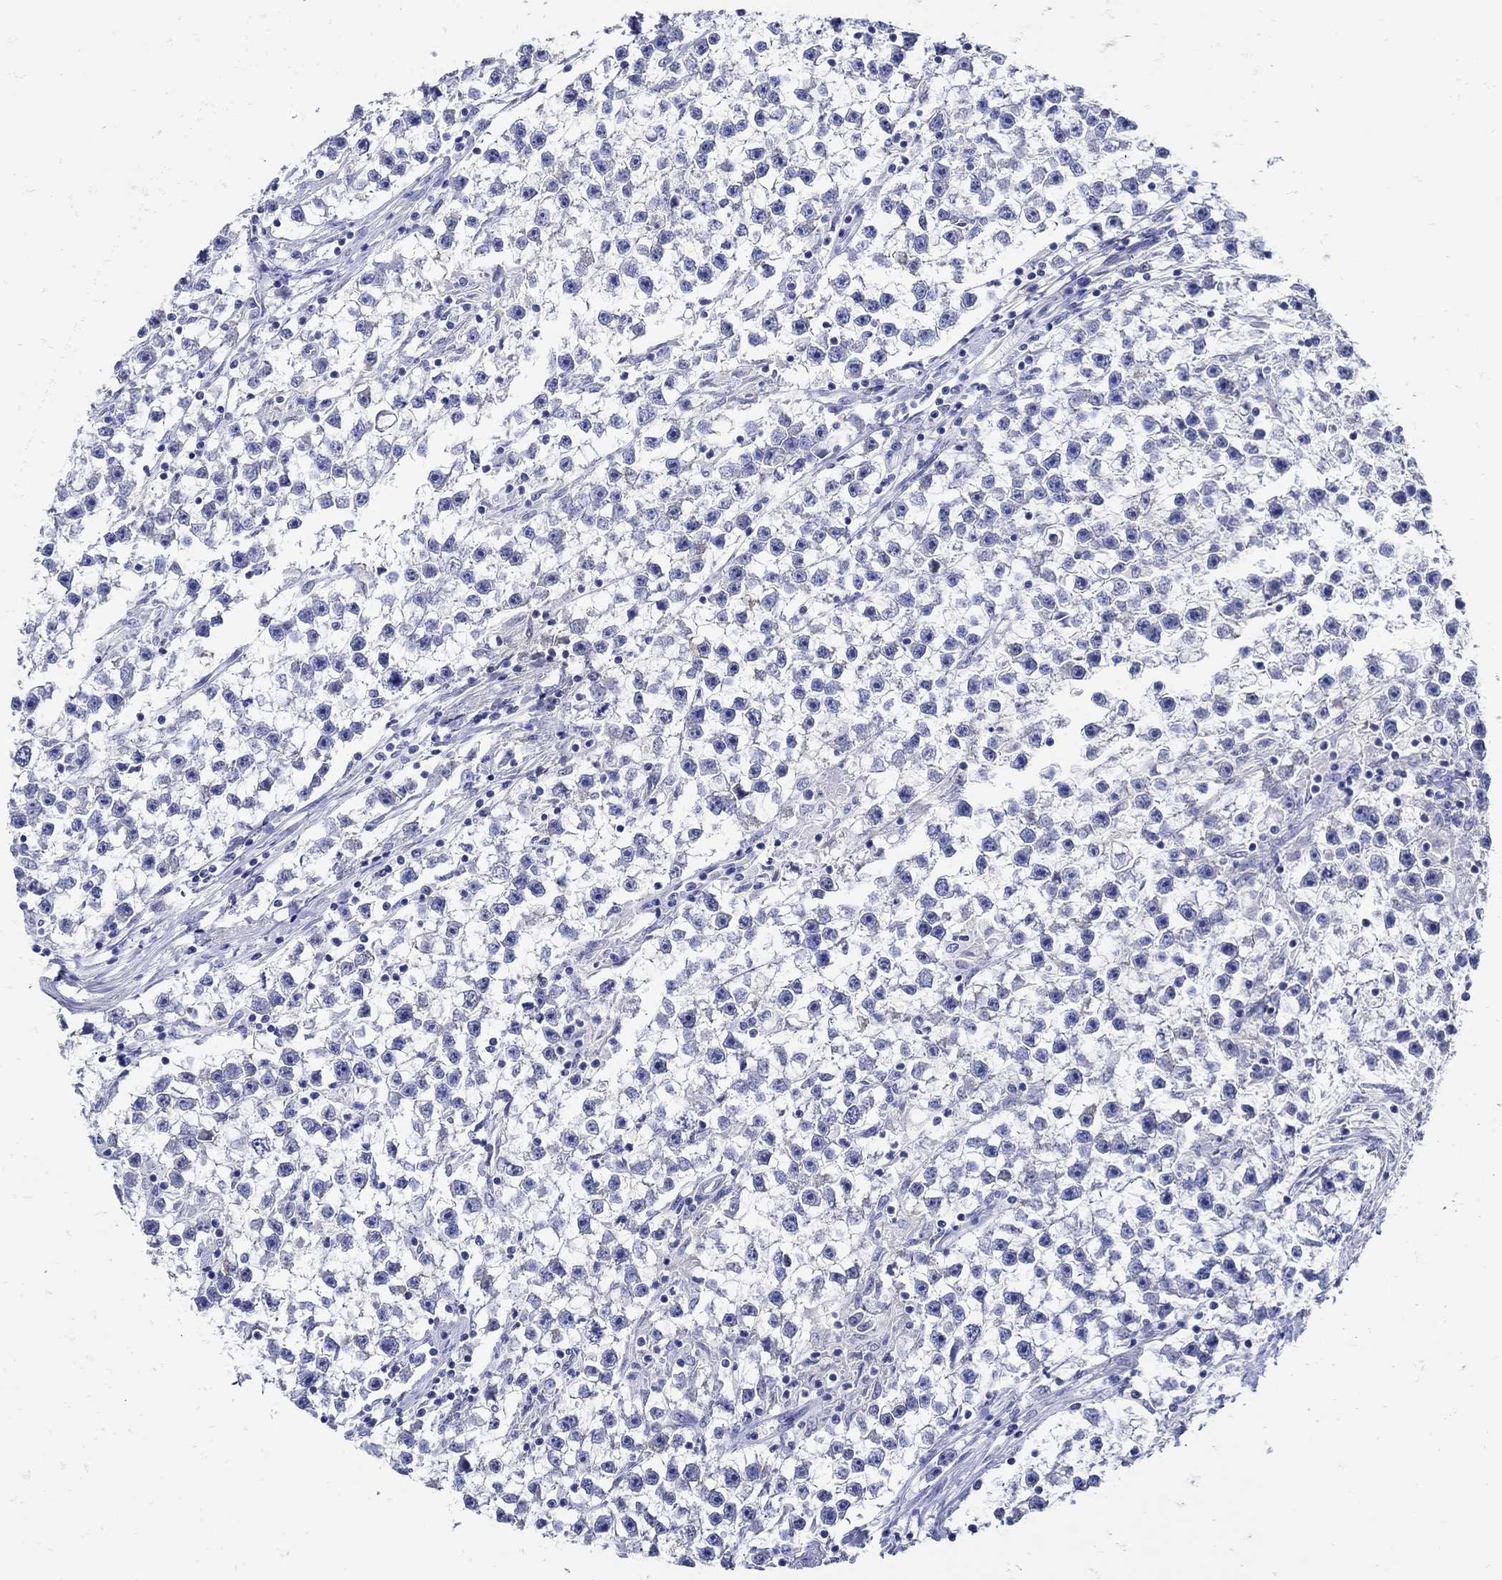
{"staining": {"intensity": "negative", "quantity": "none", "location": "none"}, "tissue": "testis cancer", "cell_type": "Tumor cells", "image_type": "cancer", "snomed": [{"axis": "morphology", "description": "Seminoma, NOS"}, {"axis": "topography", "description": "Testis"}], "caption": "DAB (3,3'-diaminobenzidine) immunohistochemical staining of testis seminoma reveals no significant expression in tumor cells. (Brightfield microscopy of DAB immunohistochemistry (IHC) at high magnification).", "gene": "NOS1", "patient": {"sex": "male", "age": 59}}